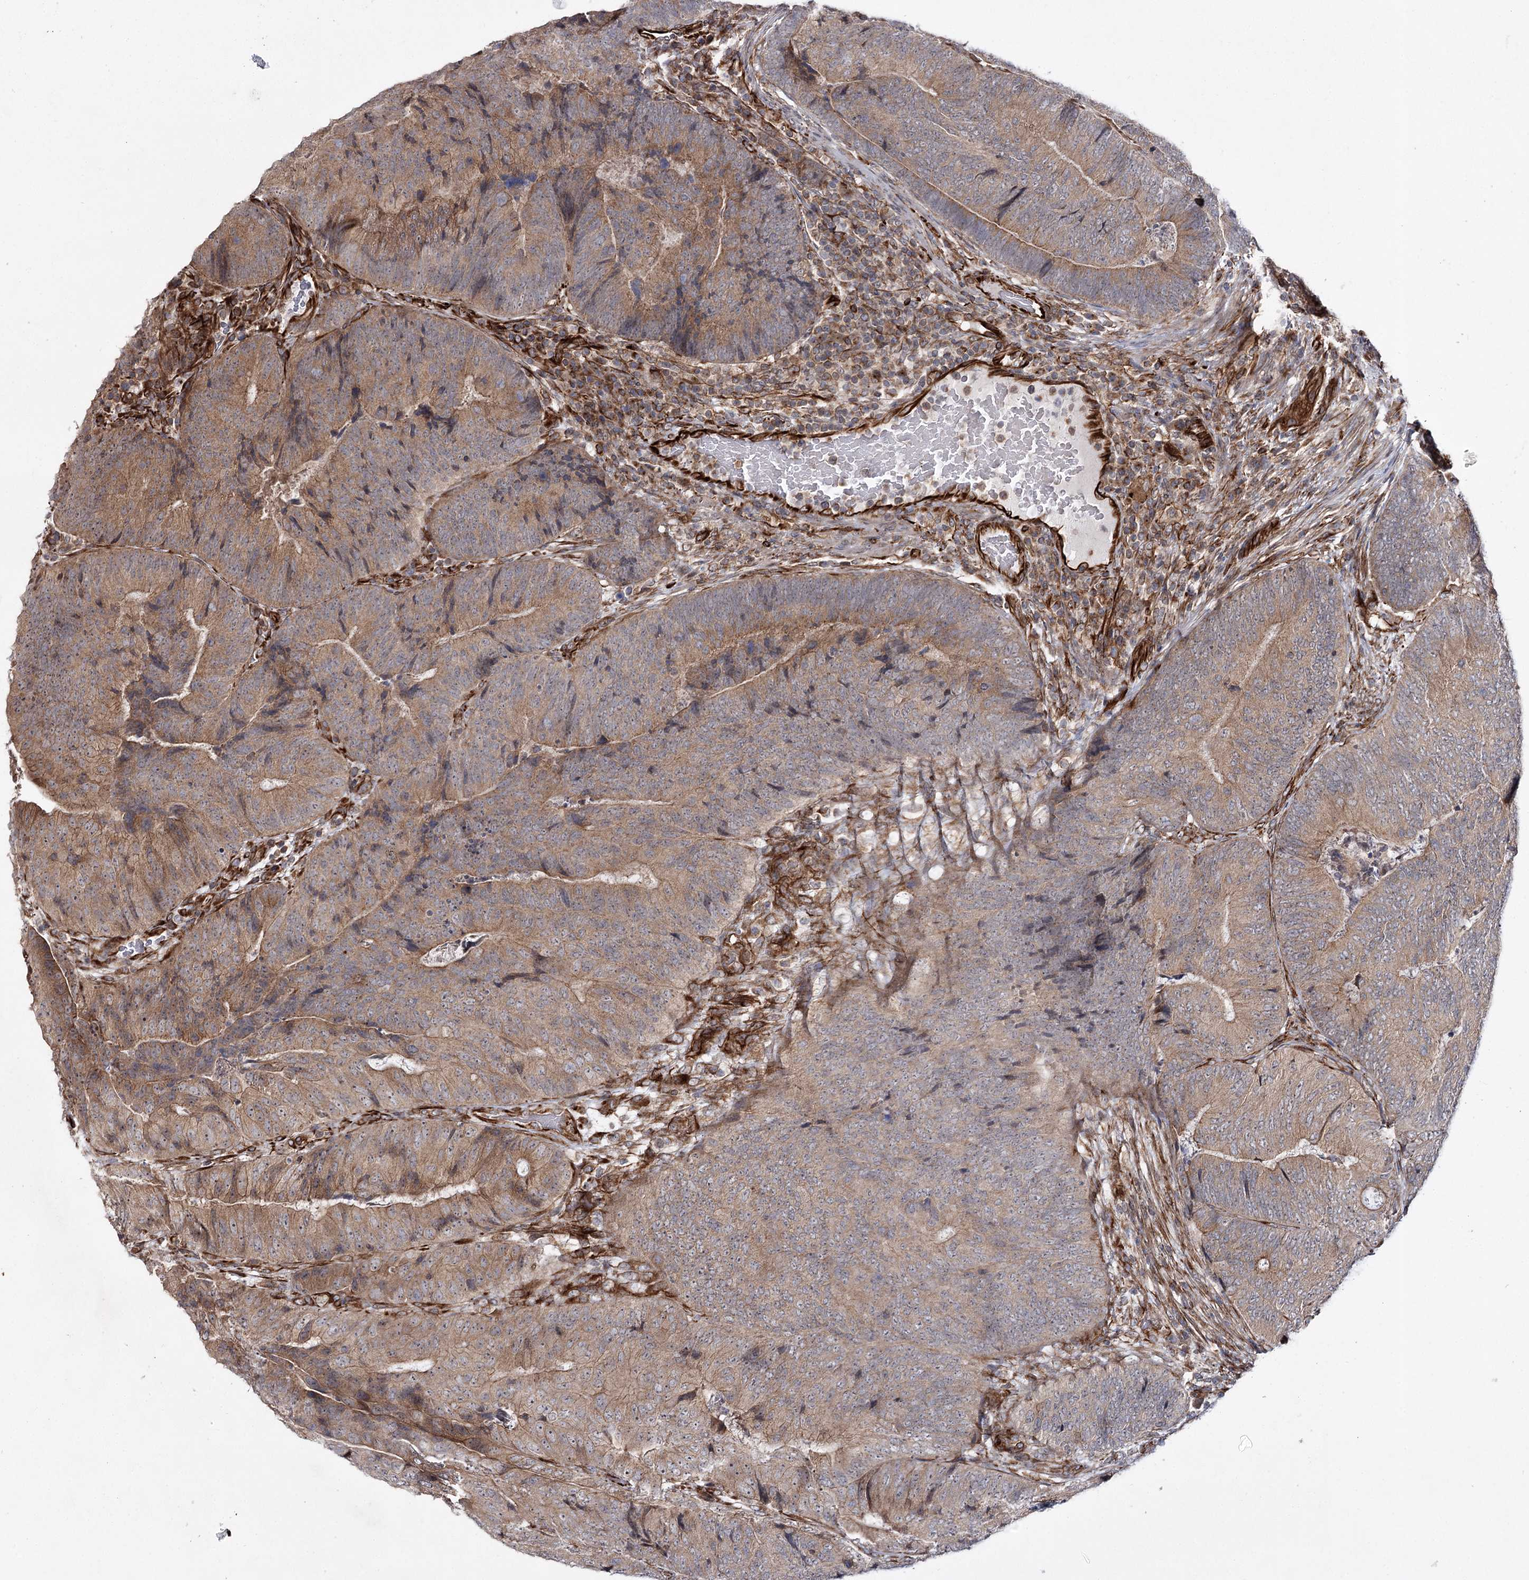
{"staining": {"intensity": "weak", "quantity": ">75%", "location": "cytoplasmic/membranous"}, "tissue": "colorectal cancer", "cell_type": "Tumor cells", "image_type": "cancer", "snomed": [{"axis": "morphology", "description": "Adenocarcinoma, NOS"}, {"axis": "topography", "description": "Colon"}], "caption": "Colorectal cancer stained with DAB (3,3'-diaminobenzidine) immunohistochemistry (IHC) demonstrates low levels of weak cytoplasmic/membranous staining in about >75% of tumor cells. The protein is stained brown, and the nuclei are stained in blue (DAB IHC with brightfield microscopy, high magnification).", "gene": "DPEP2", "patient": {"sex": "female", "age": 67}}